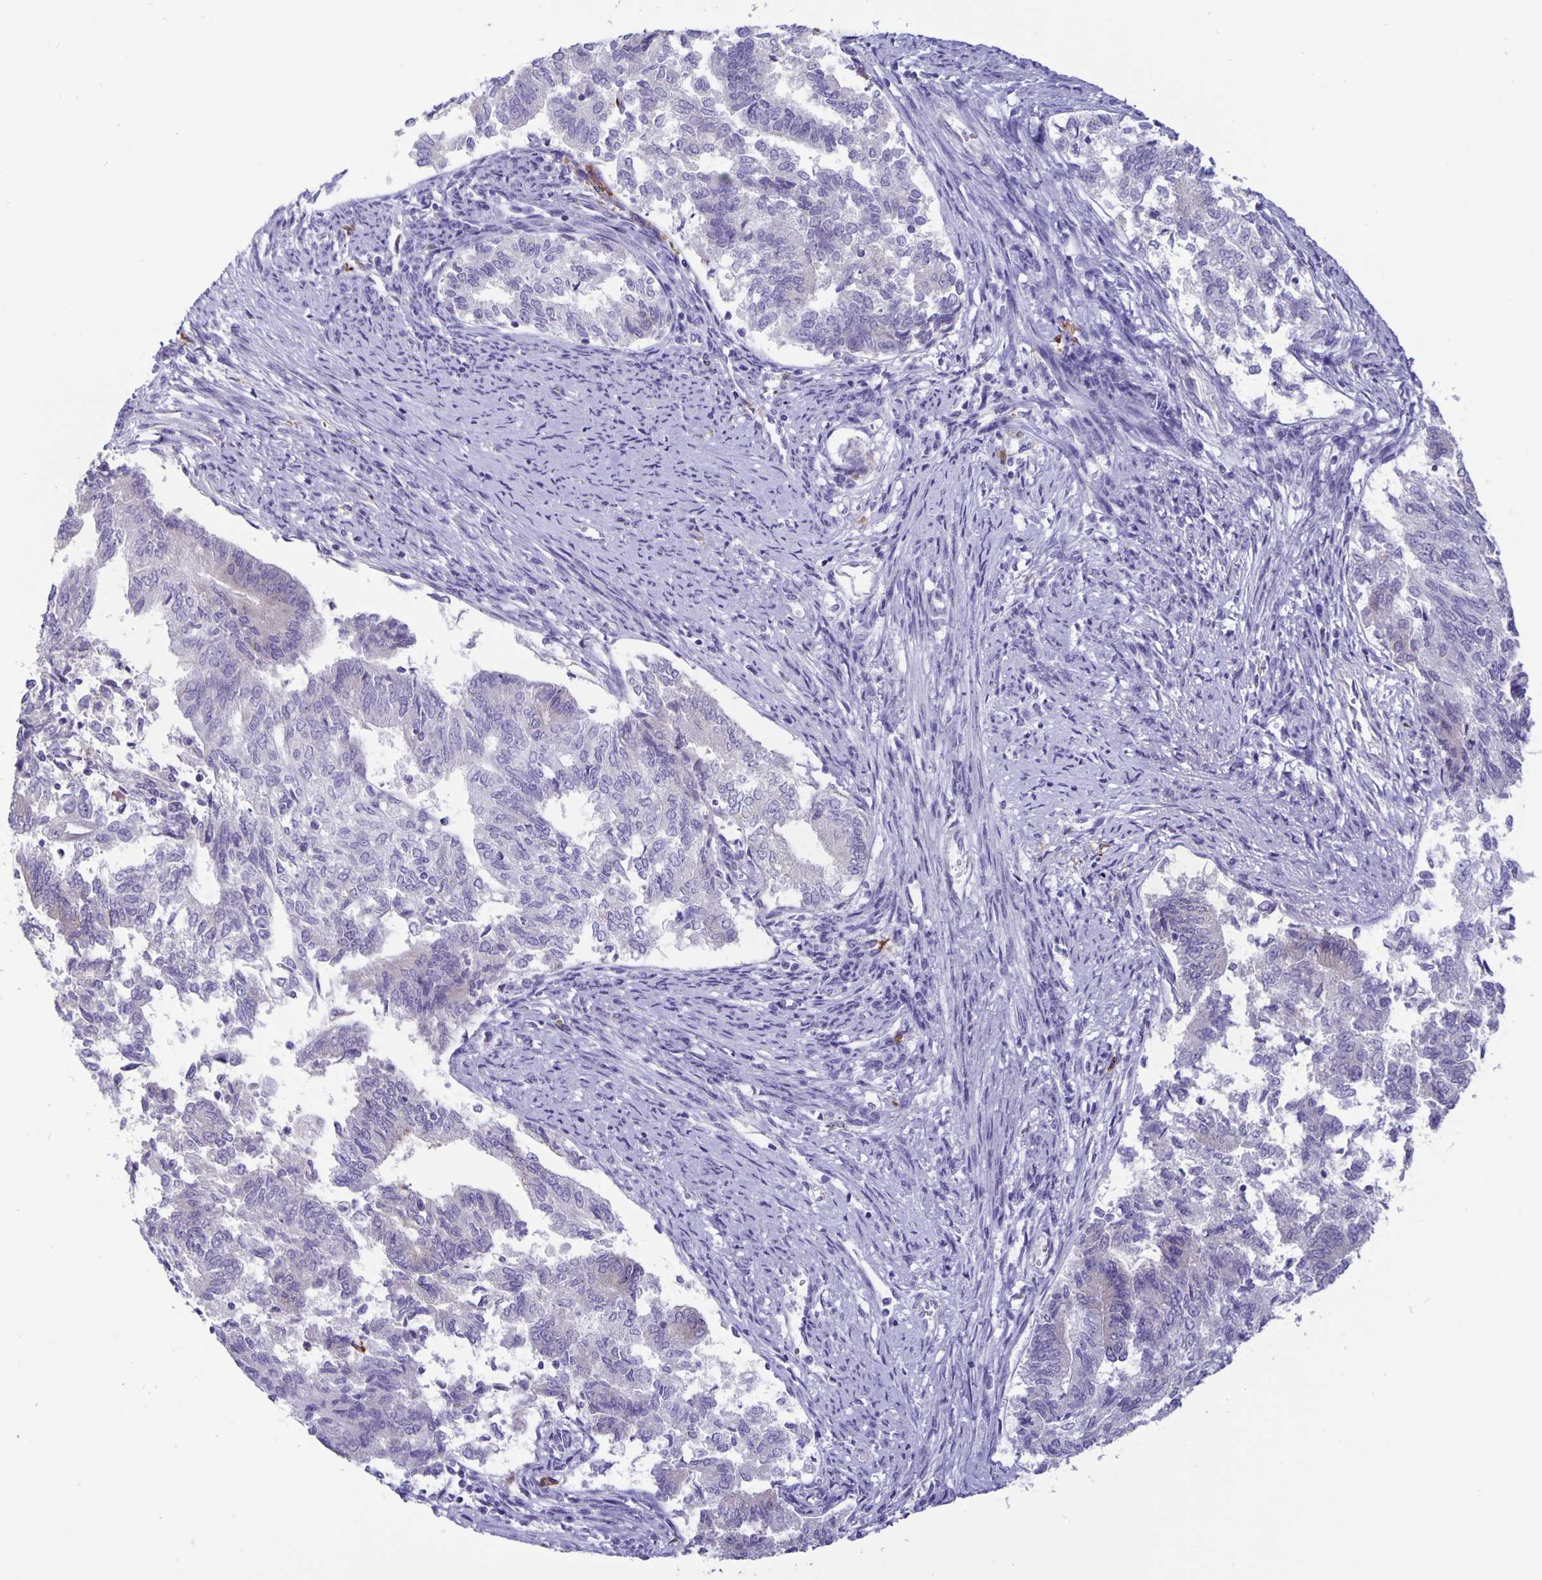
{"staining": {"intensity": "negative", "quantity": "none", "location": "none"}, "tissue": "endometrial cancer", "cell_type": "Tumor cells", "image_type": "cancer", "snomed": [{"axis": "morphology", "description": "Adenocarcinoma, NOS"}, {"axis": "topography", "description": "Endometrium"}], "caption": "DAB immunohistochemical staining of endometrial adenocarcinoma displays no significant expression in tumor cells.", "gene": "ERMN", "patient": {"sex": "female", "age": 65}}